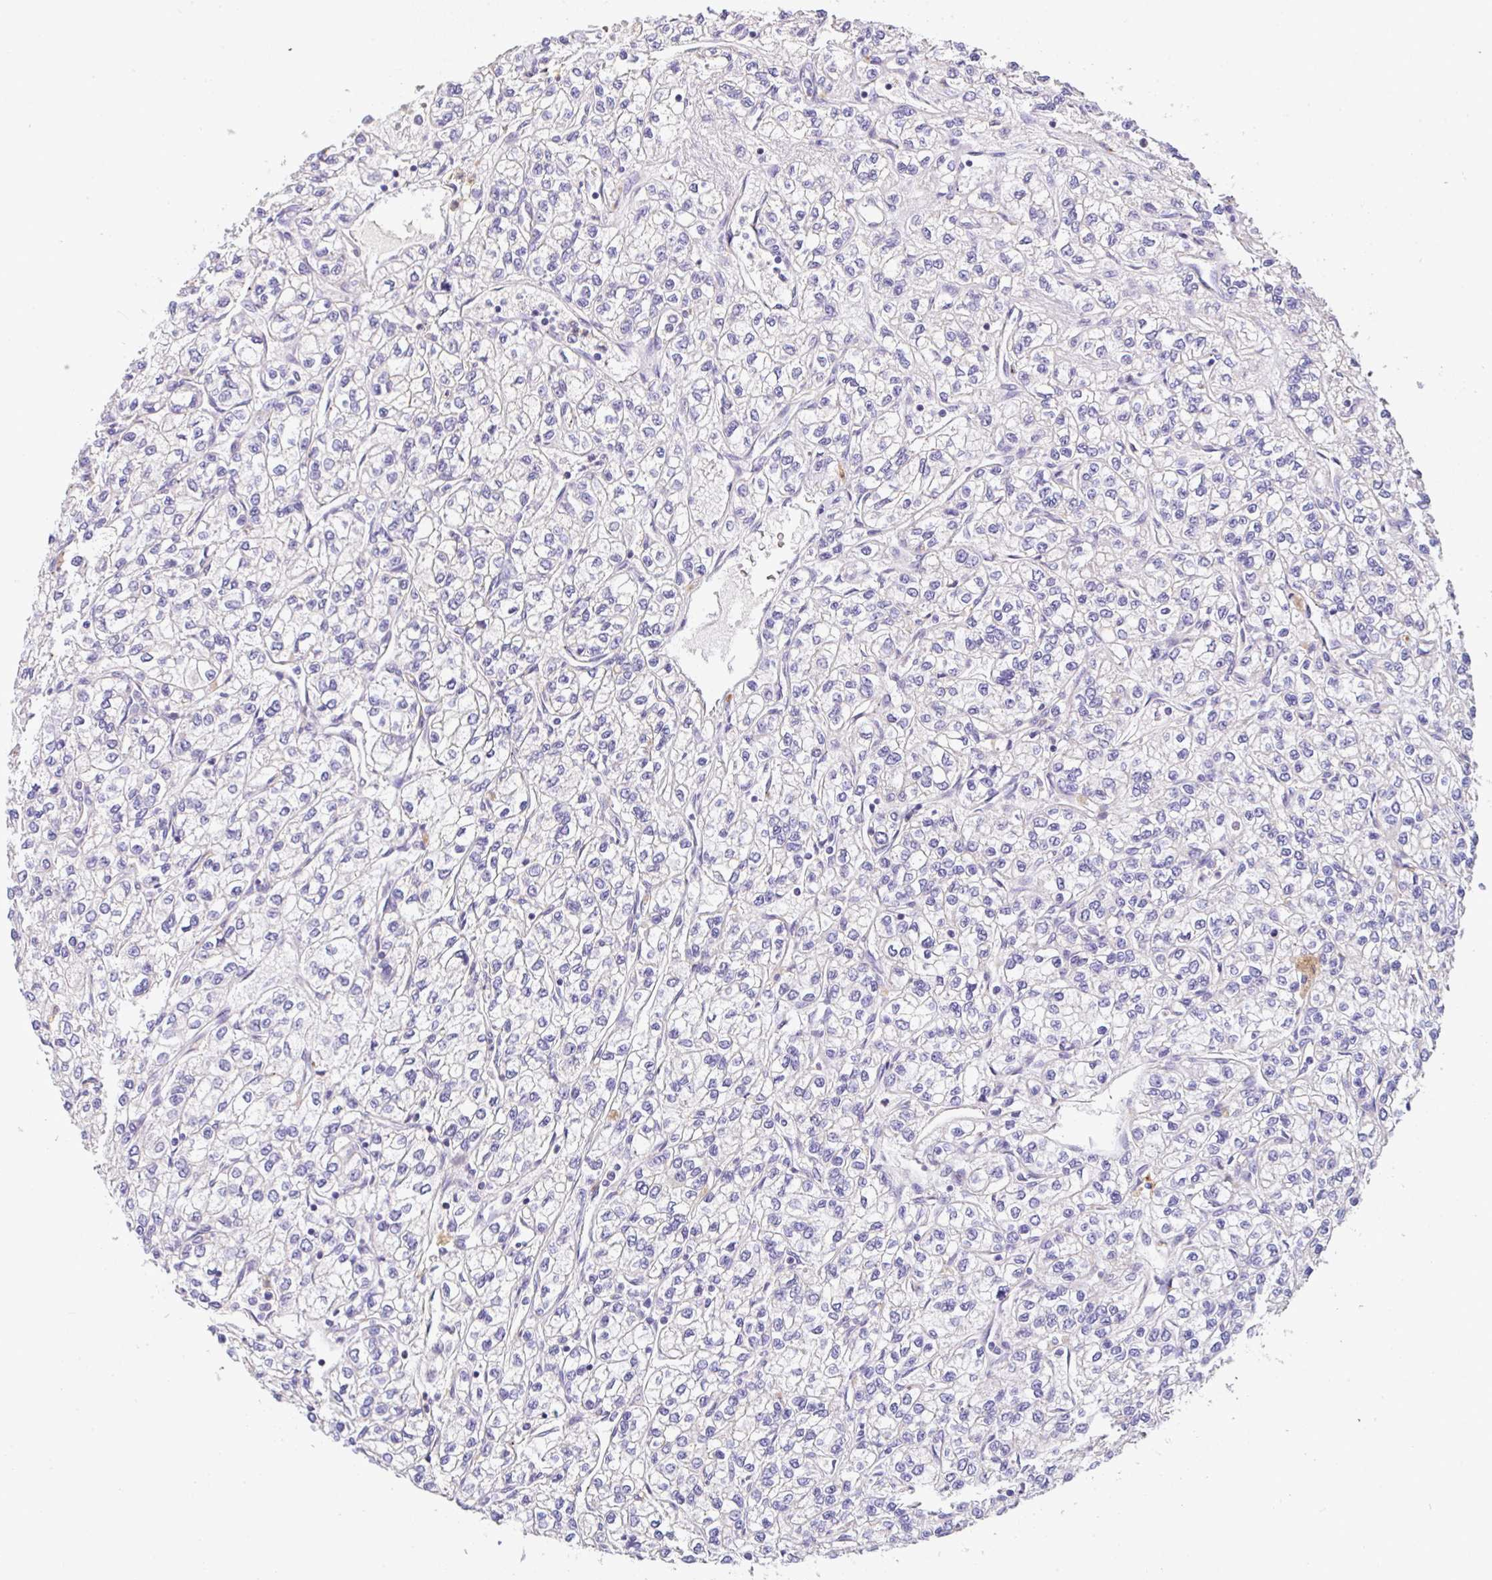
{"staining": {"intensity": "negative", "quantity": "none", "location": "none"}, "tissue": "renal cancer", "cell_type": "Tumor cells", "image_type": "cancer", "snomed": [{"axis": "morphology", "description": "Adenocarcinoma, NOS"}, {"axis": "topography", "description": "Kidney"}], "caption": "Immunohistochemical staining of human renal cancer demonstrates no significant positivity in tumor cells.", "gene": "EPN3", "patient": {"sex": "male", "age": 80}}